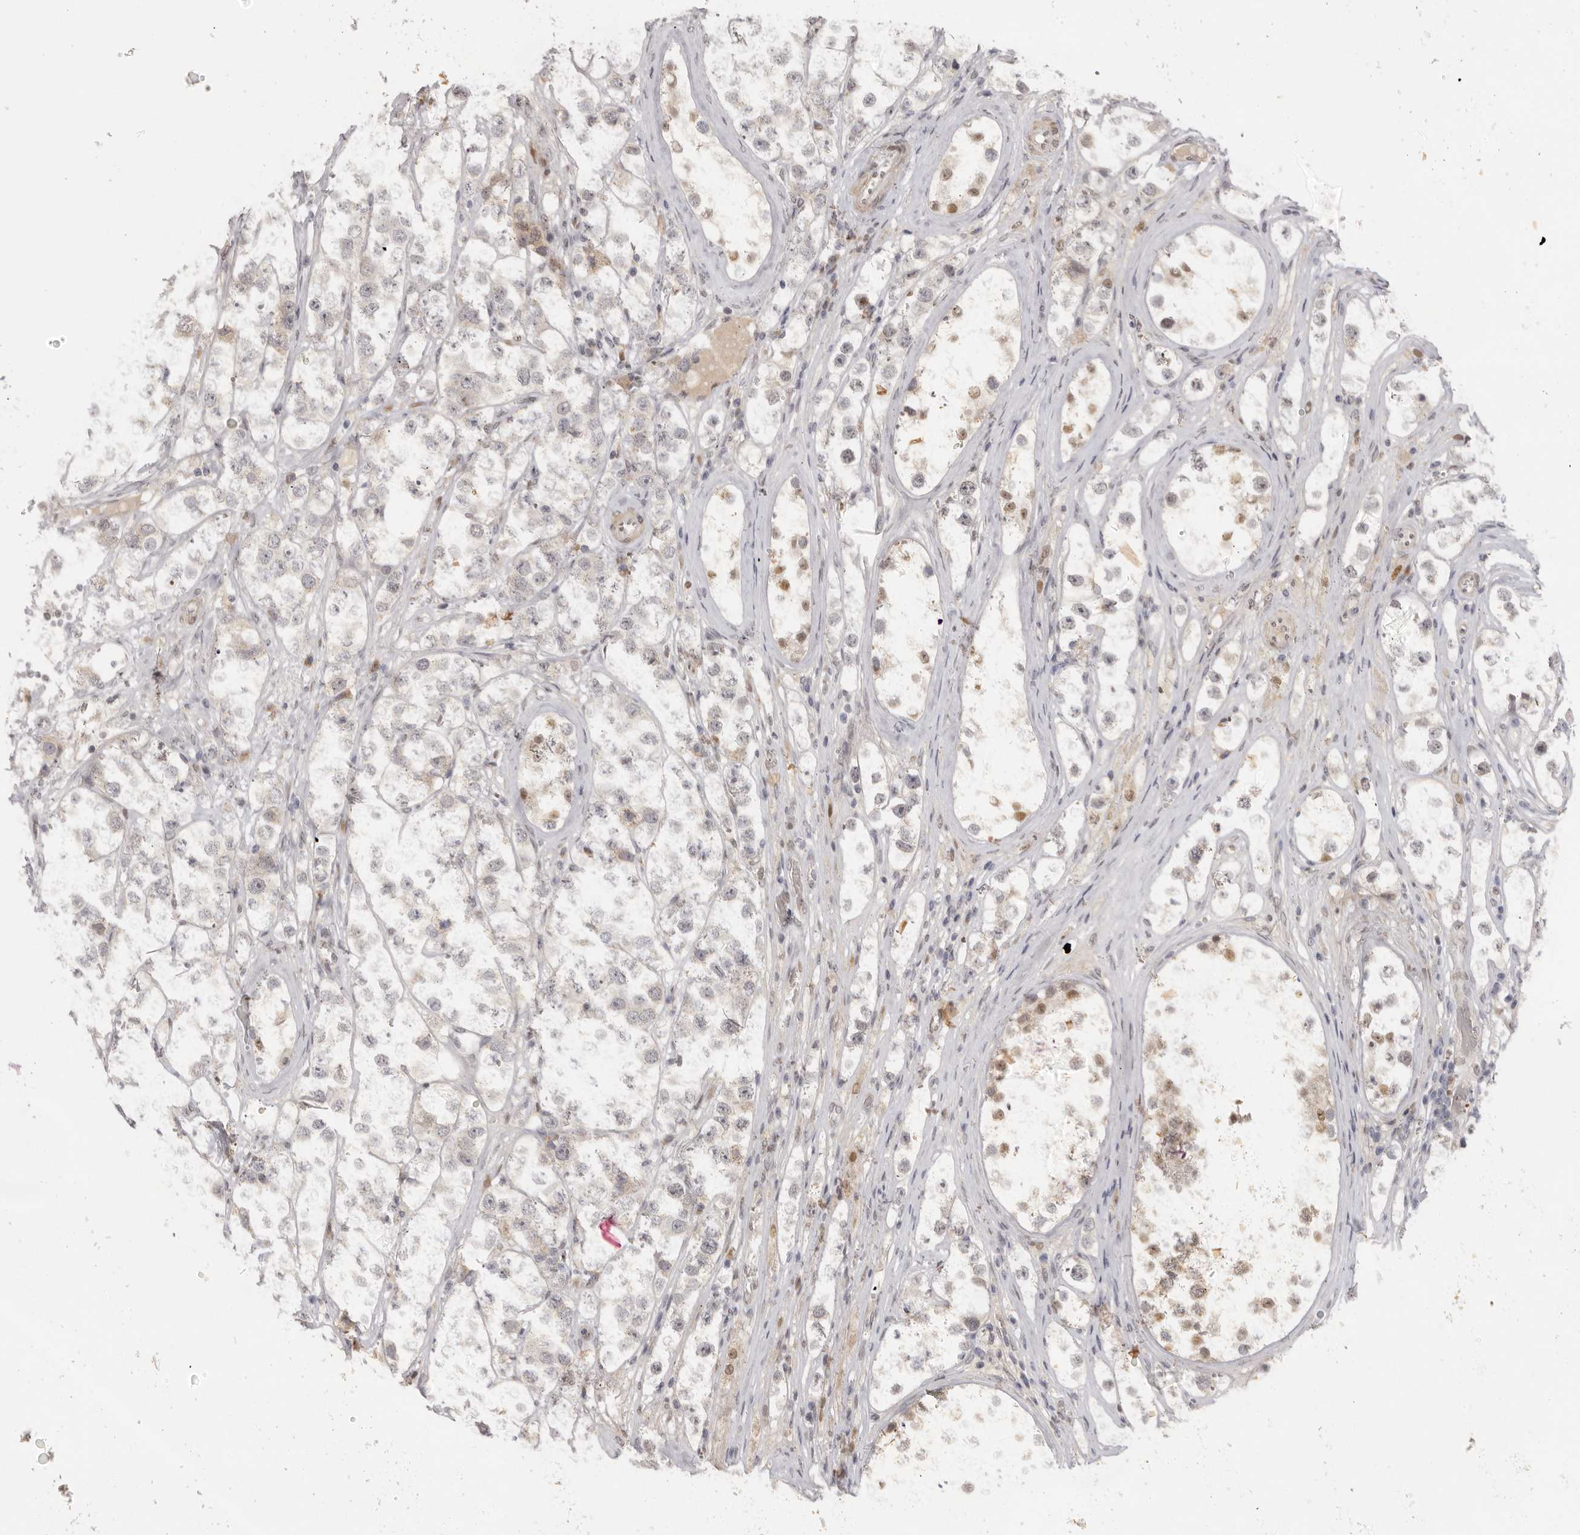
{"staining": {"intensity": "weak", "quantity": "<25%", "location": "nuclear"}, "tissue": "testis cancer", "cell_type": "Tumor cells", "image_type": "cancer", "snomed": [{"axis": "morphology", "description": "Seminoma, NOS"}, {"axis": "topography", "description": "Testis"}], "caption": "This is a micrograph of immunohistochemistry (IHC) staining of testis cancer (seminoma), which shows no staining in tumor cells.", "gene": "ZNF326", "patient": {"sex": "male", "age": 28}}